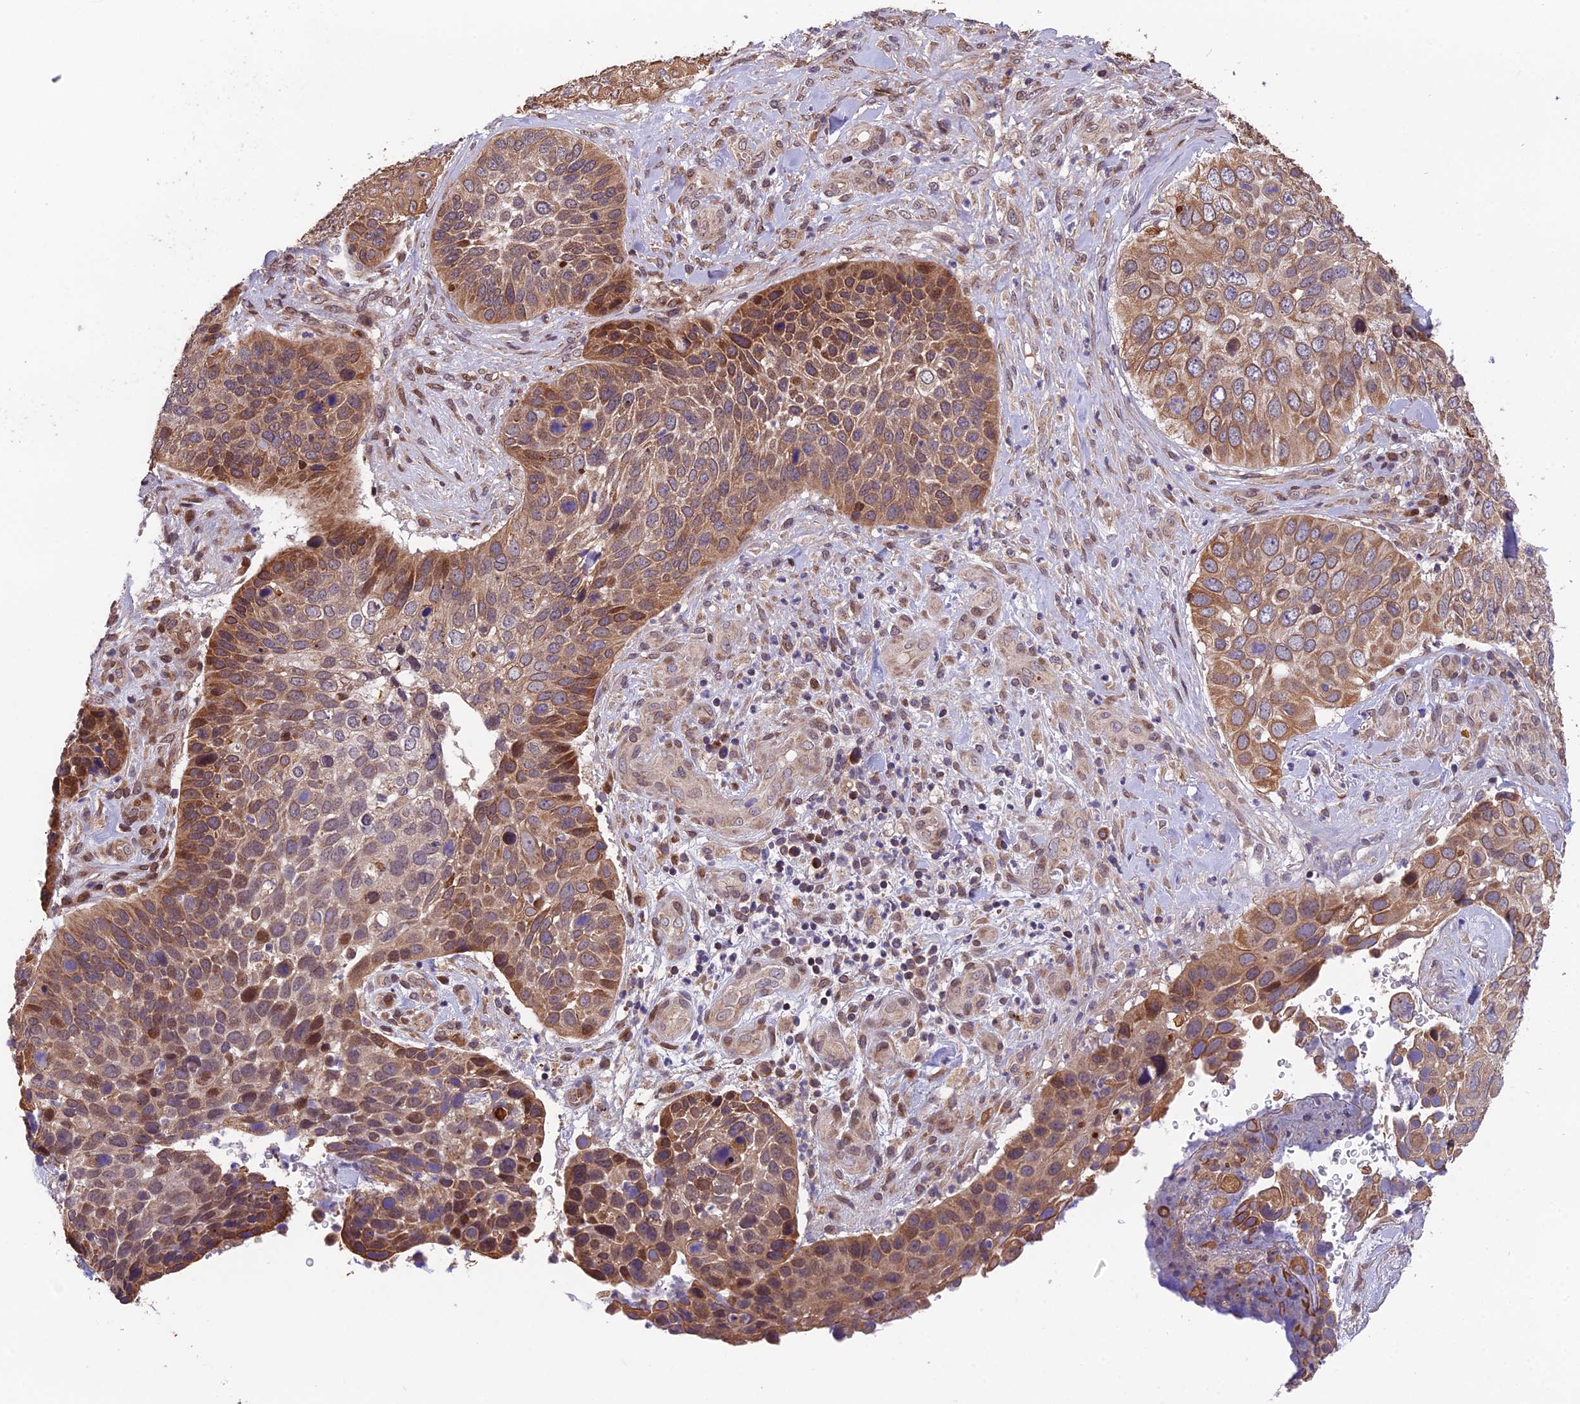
{"staining": {"intensity": "moderate", "quantity": "25%-75%", "location": "cytoplasmic/membranous,nuclear"}, "tissue": "skin cancer", "cell_type": "Tumor cells", "image_type": "cancer", "snomed": [{"axis": "morphology", "description": "Basal cell carcinoma"}, {"axis": "topography", "description": "Skin"}], "caption": "DAB (3,3'-diaminobenzidine) immunohistochemical staining of human skin basal cell carcinoma exhibits moderate cytoplasmic/membranous and nuclear protein staining in approximately 25%-75% of tumor cells.", "gene": "CYP2R1", "patient": {"sex": "female", "age": 74}}